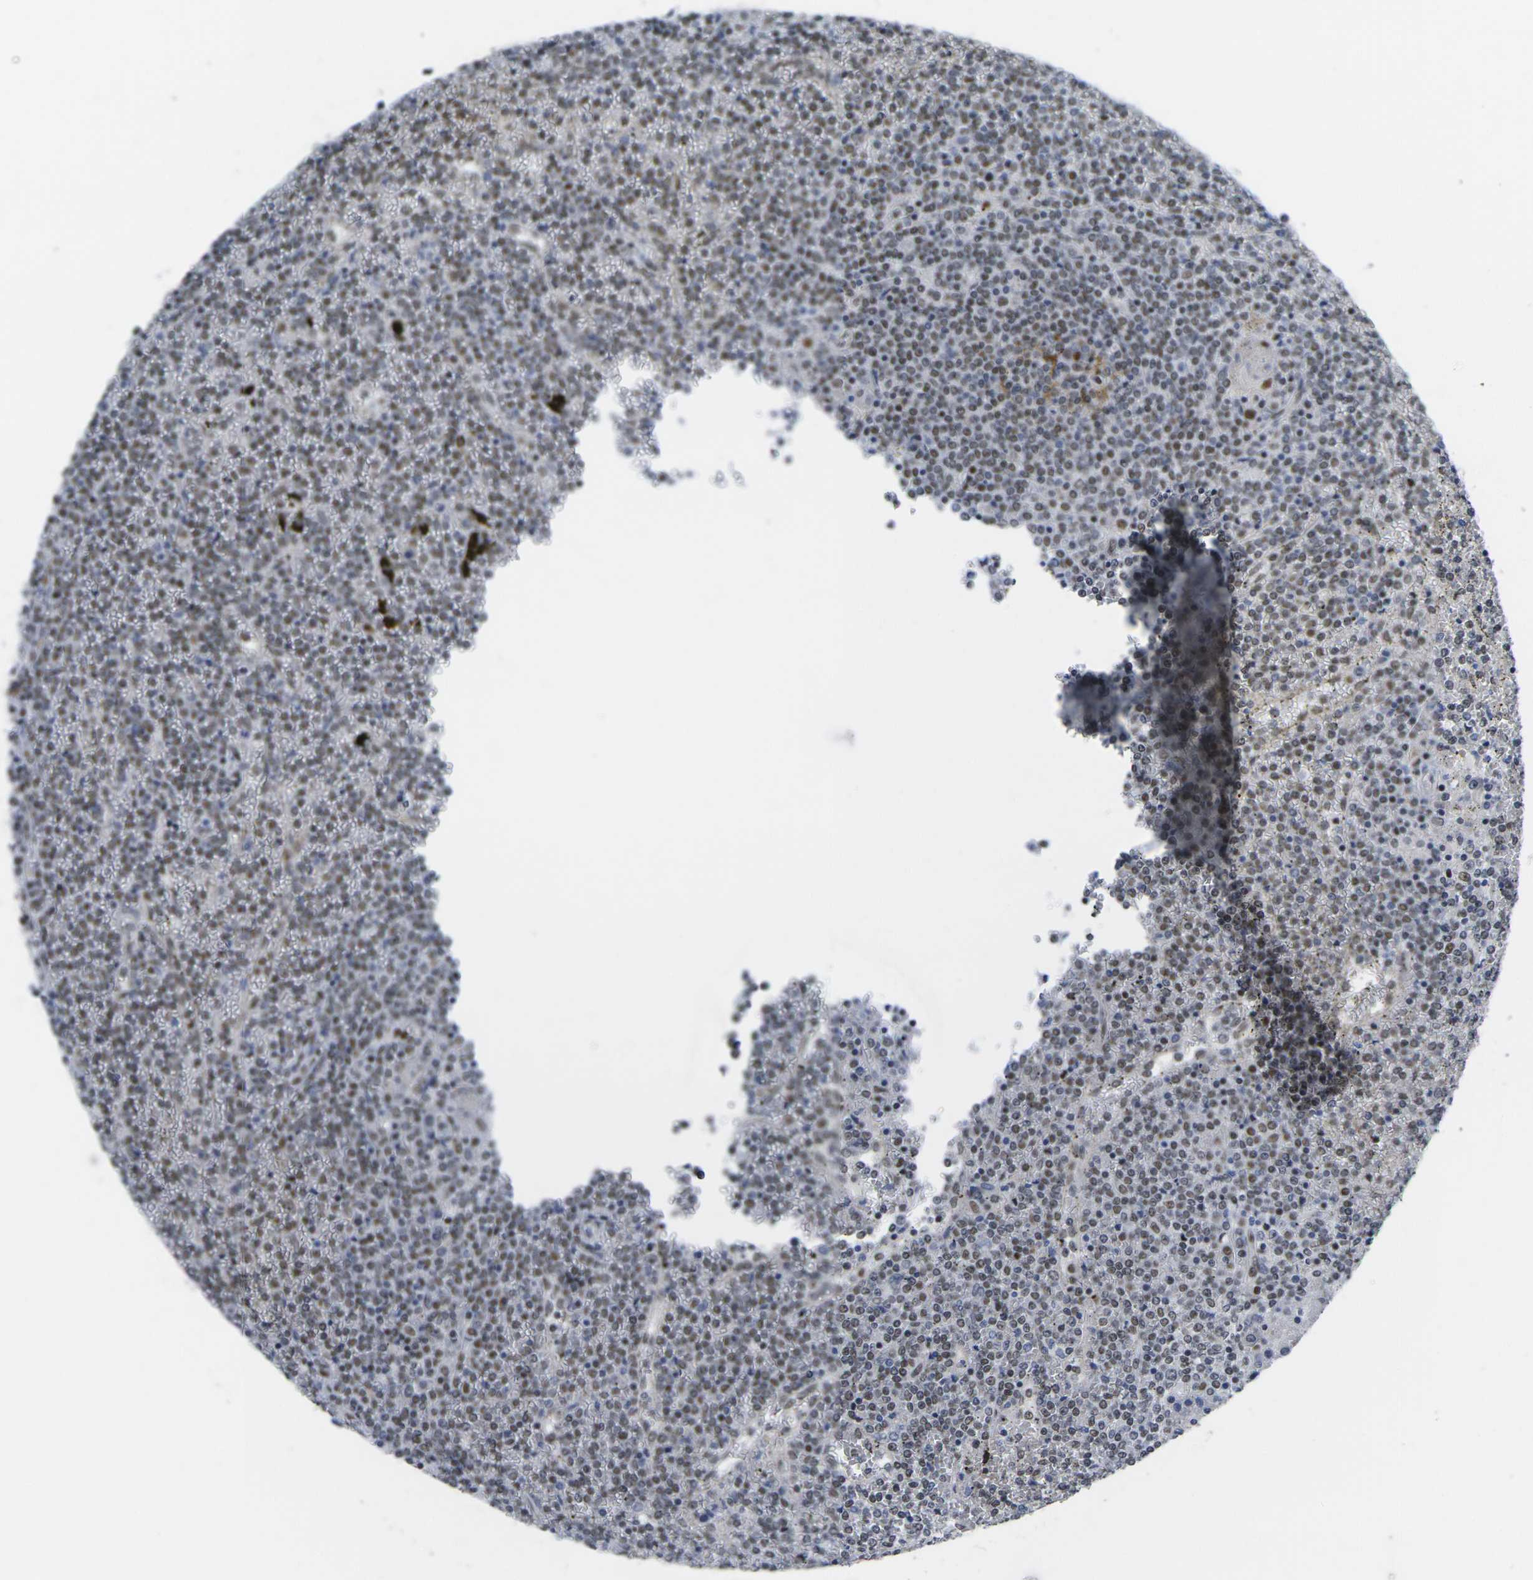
{"staining": {"intensity": "moderate", "quantity": "25%-75%", "location": "nuclear"}, "tissue": "lymphoma", "cell_type": "Tumor cells", "image_type": "cancer", "snomed": [{"axis": "morphology", "description": "Malignant lymphoma, non-Hodgkin's type, Low grade"}, {"axis": "topography", "description": "Spleen"}], "caption": "A photomicrograph of human malignant lymphoma, non-Hodgkin's type (low-grade) stained for a protein shows moderate nuclear brown staining in tumor cells. The protein is stained brown, and the nuclei are stained in blue (DAB (3,3'-diaminobenzidine) IHC with brightfield microscopy, high magnification).", "gene": "RBM7", "patient": {"sex": "female", "age": 19}}